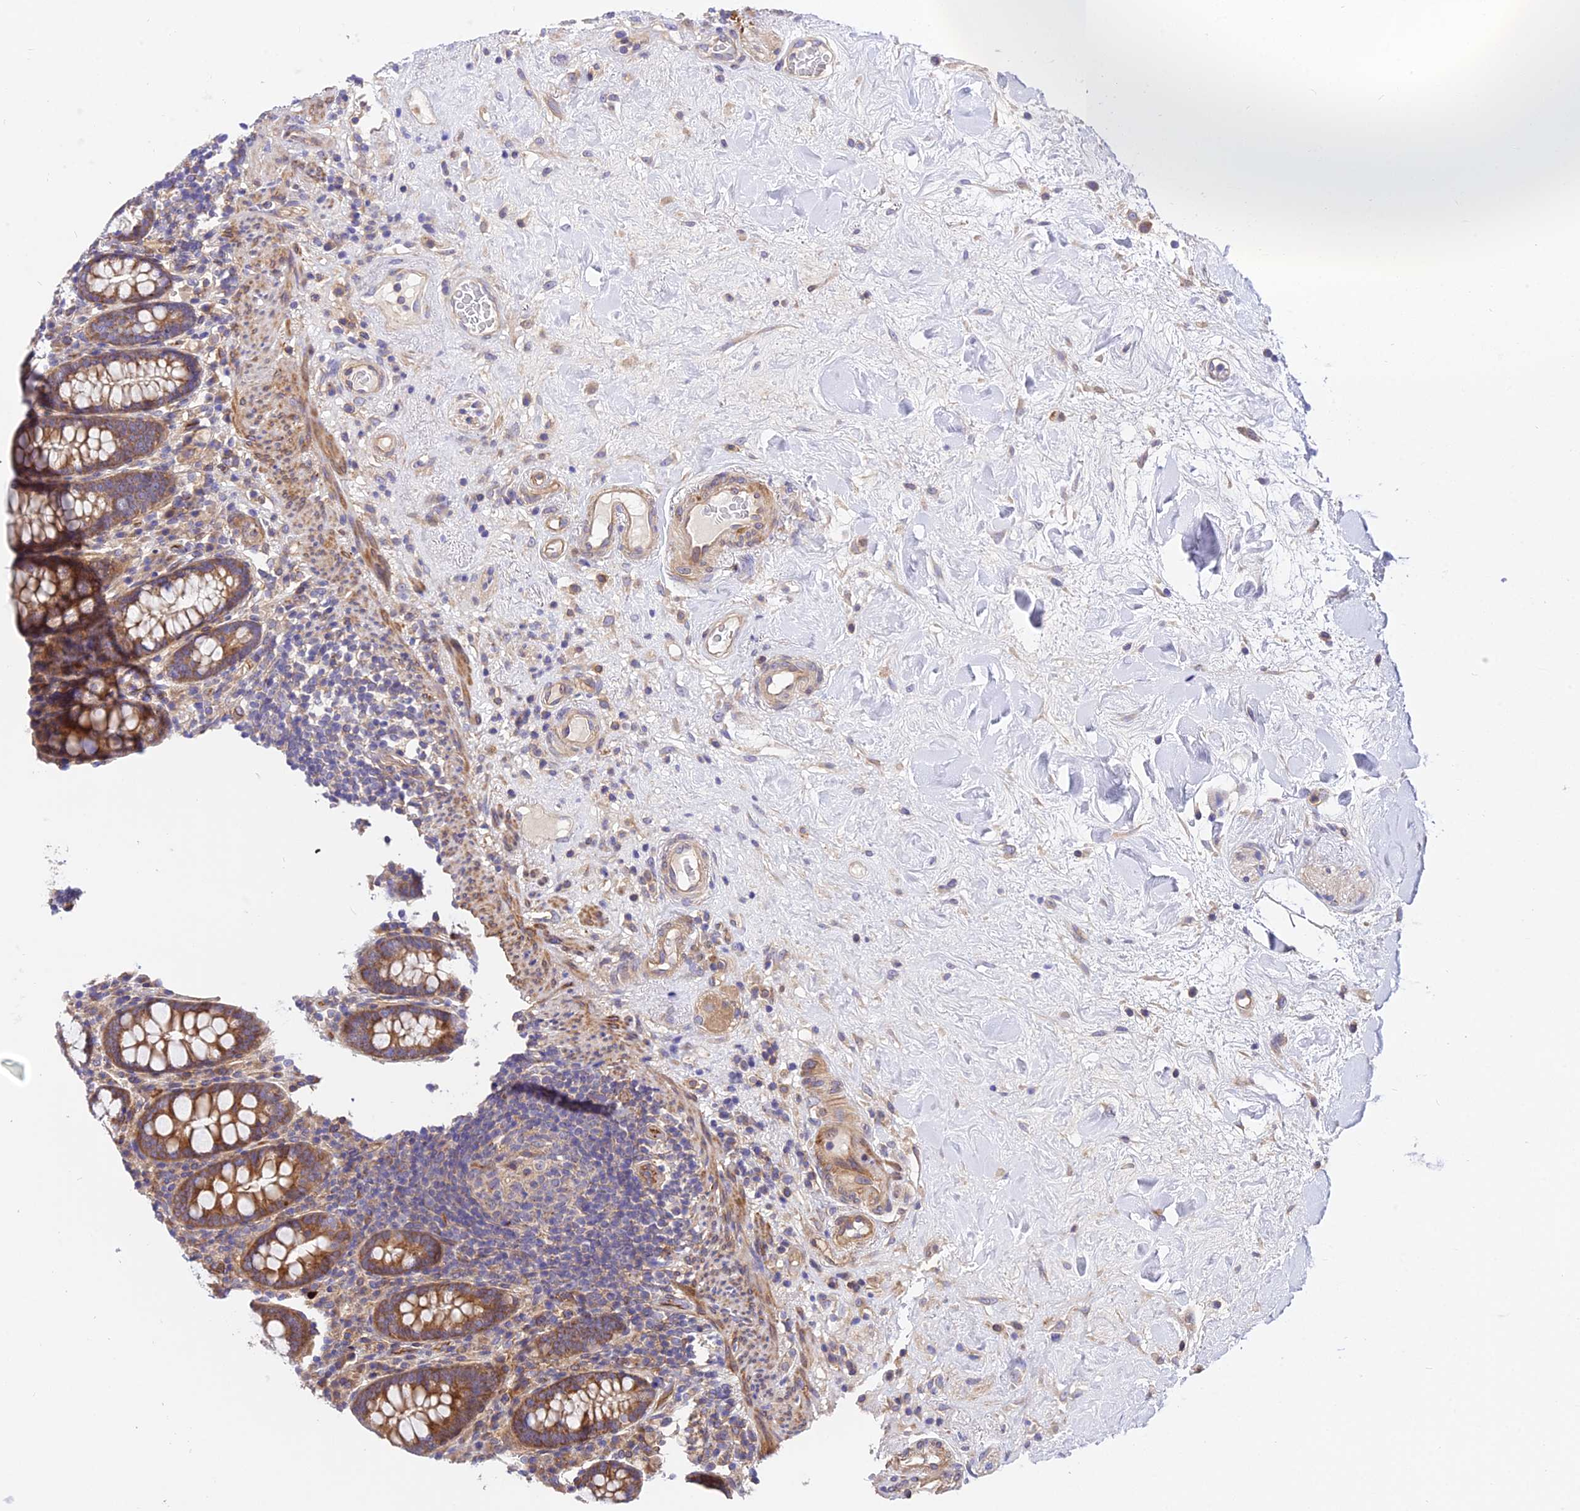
{"staining": {"intensity": "weak", "quantity": ">75%", "location": "cytoplasmic/membranous"}, "tissue": "colon", "cell_type": "Endothelial cells", "image_type": "normal", "snomed": [{"axis": "morphology", "description": "Normal tissue, NOS"}, {"axis": "topography", "description": "Colon"}], "caption": "Immunohistochemical staining of unremarkable colon shows weak cytoplasmic/membranous protein positivity in approximately >75% of endothelial cells.", "gene": "TRIM43B", "patient": {"sex": "female", "age": 79}}